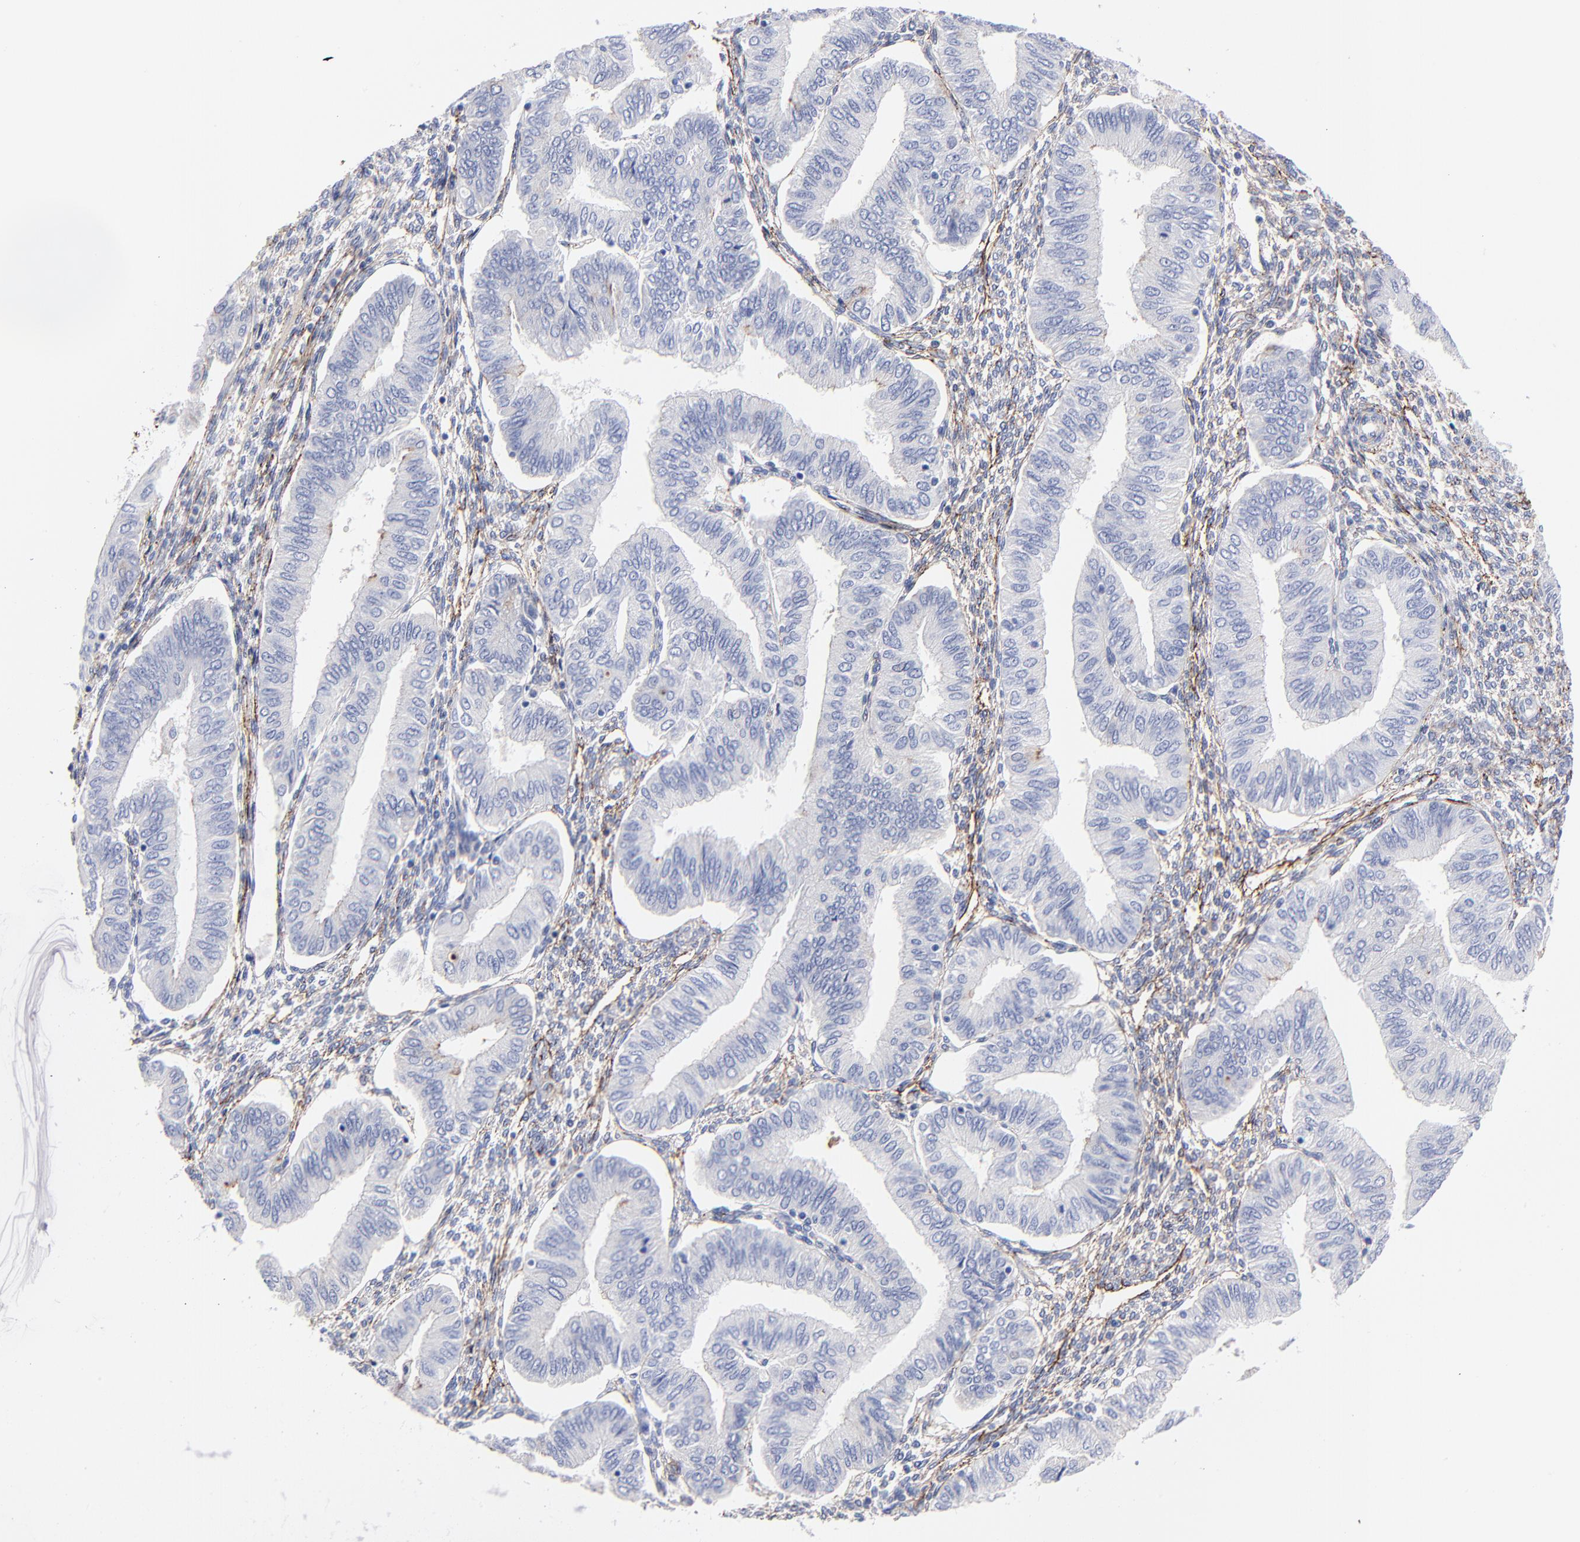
{"staining": {"intensity": "negative", "quantity": "none", "location": "none"}, "tissue": "endometrial cancer", "cell_type": "Tumor cells", "image_type": "cancer", "snomed": [{"axis": "morphology", "description": "Adenocarcinoma, NOS"}, {"axis": "topography", "description": "Endometrium"}], "caption": "Protein analysis of endometrial cancer (adenocarcinoma) displays no significant staining in tumor cells.", "gene": "FBLN2", "patient": {"sex": "female", "age": 51}}